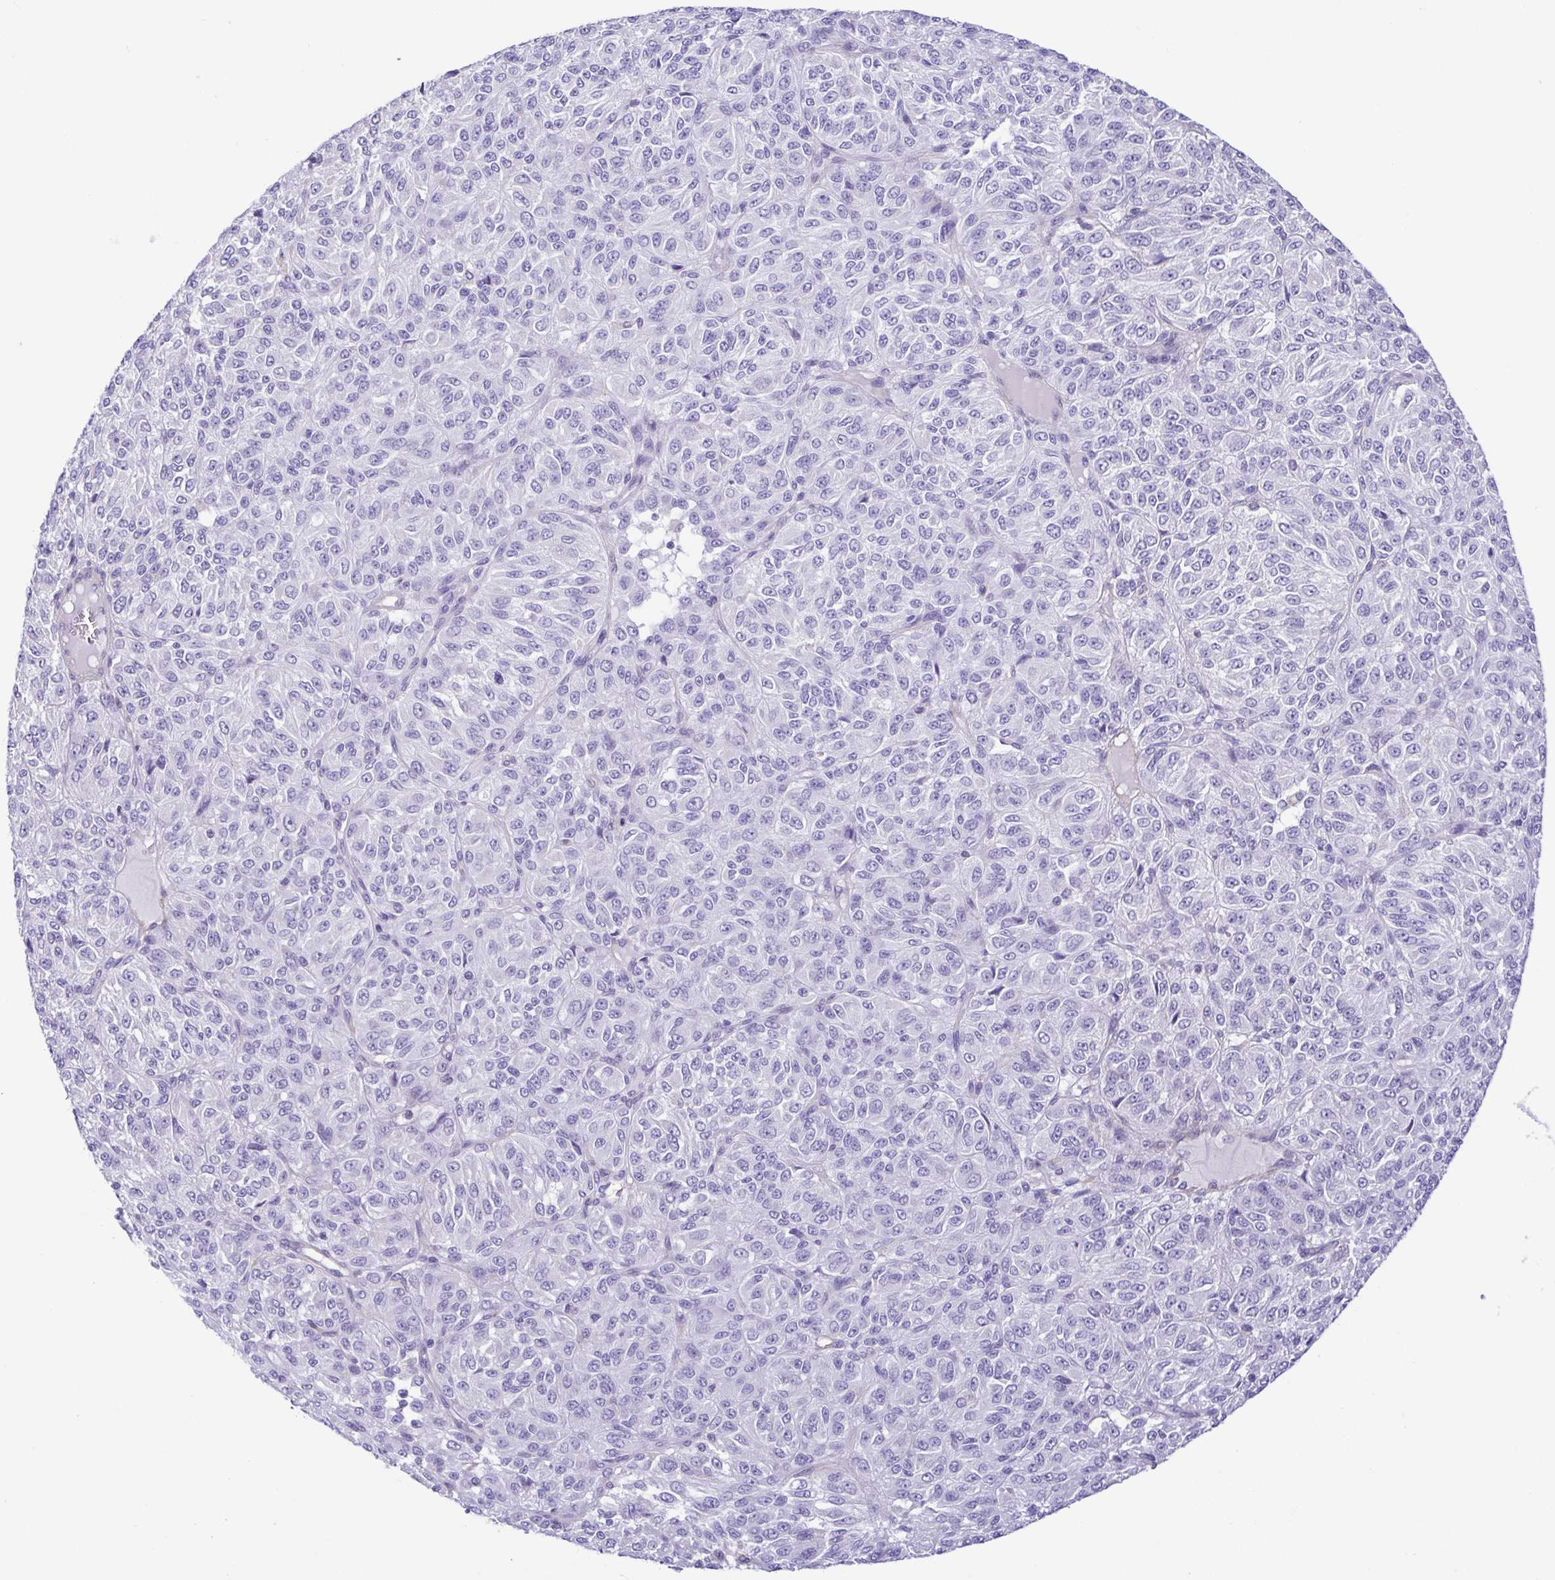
{"staining": {"intensity": "negative", "quantity": "none", "location": "none"}, "tissue": "melanoma", "cell_type": "Tumor cells", "image_type": "cancer", "snomed": [{"axis": "morphology", "description": "Malignant melanoma, Metastatic site"}, {"axis": "topography", "description": "Brain"}], "caption": "High power microscopy micrograph of an immunohistochemistry (IHC) micrograph of melanoma, revealing no significant staining in tumor cells.", "gene": "GPR182", "patient": {"sex": "female", "age": 56}}